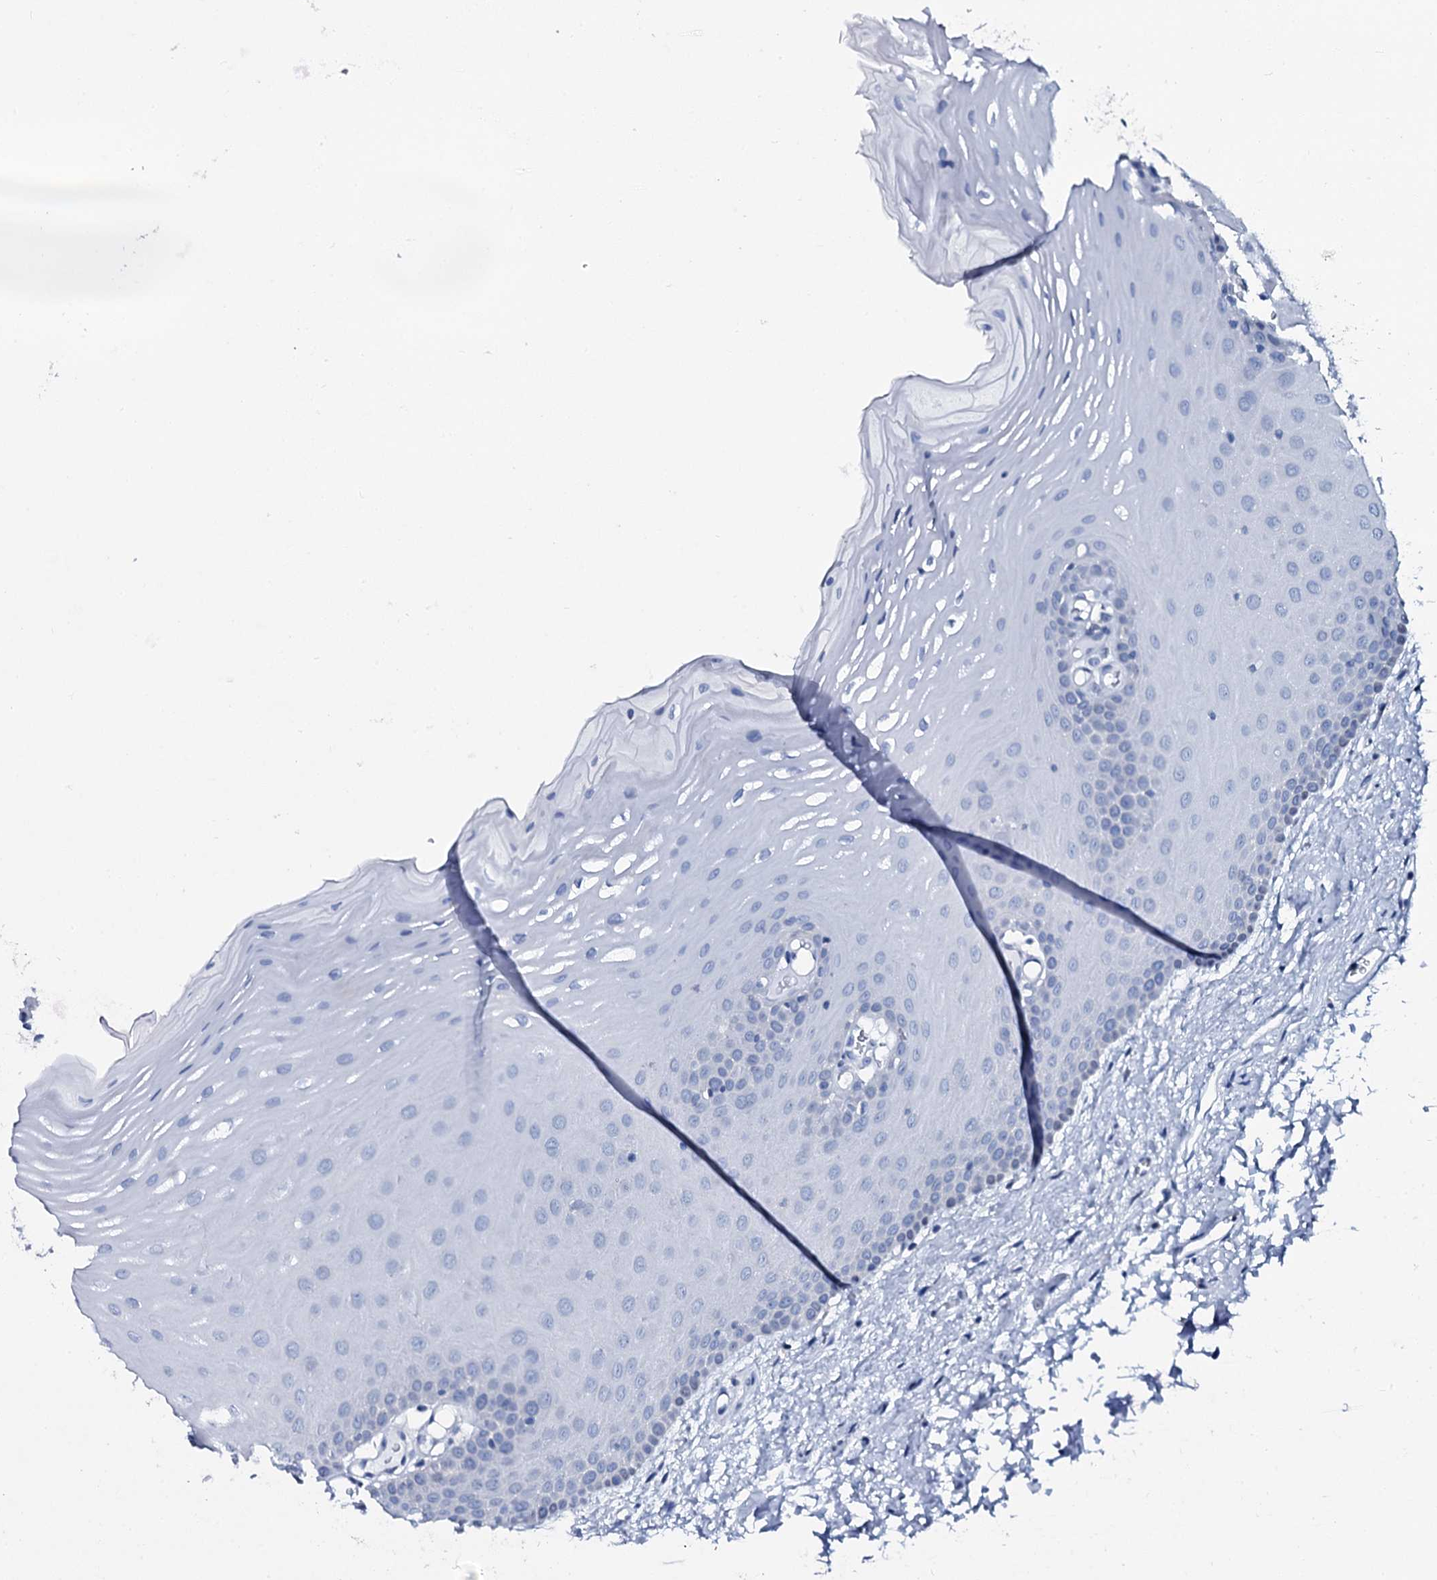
{"staining": {"intensity": "negative", "quantity": "none", "location": "none"}, "tissue": "oral mucosa", "cell_type": "Squamous epithelial cells", "image_type": "normal", "snomed": [{"axis": "morphology", "description": "Normal tissue, NOS"}, {"axis": "topography", "description": "Oral tissue"}], "caption": "High power microscopy micrograph of an immunohistochemistry photomicrograph of unremarkable oral mucosa, revealing no significant positivity in squamous epithelial cells. Nuclei are stained in blue.", "gene": "SLC4A7", "patient": {"sex": "female", "age": 70}}